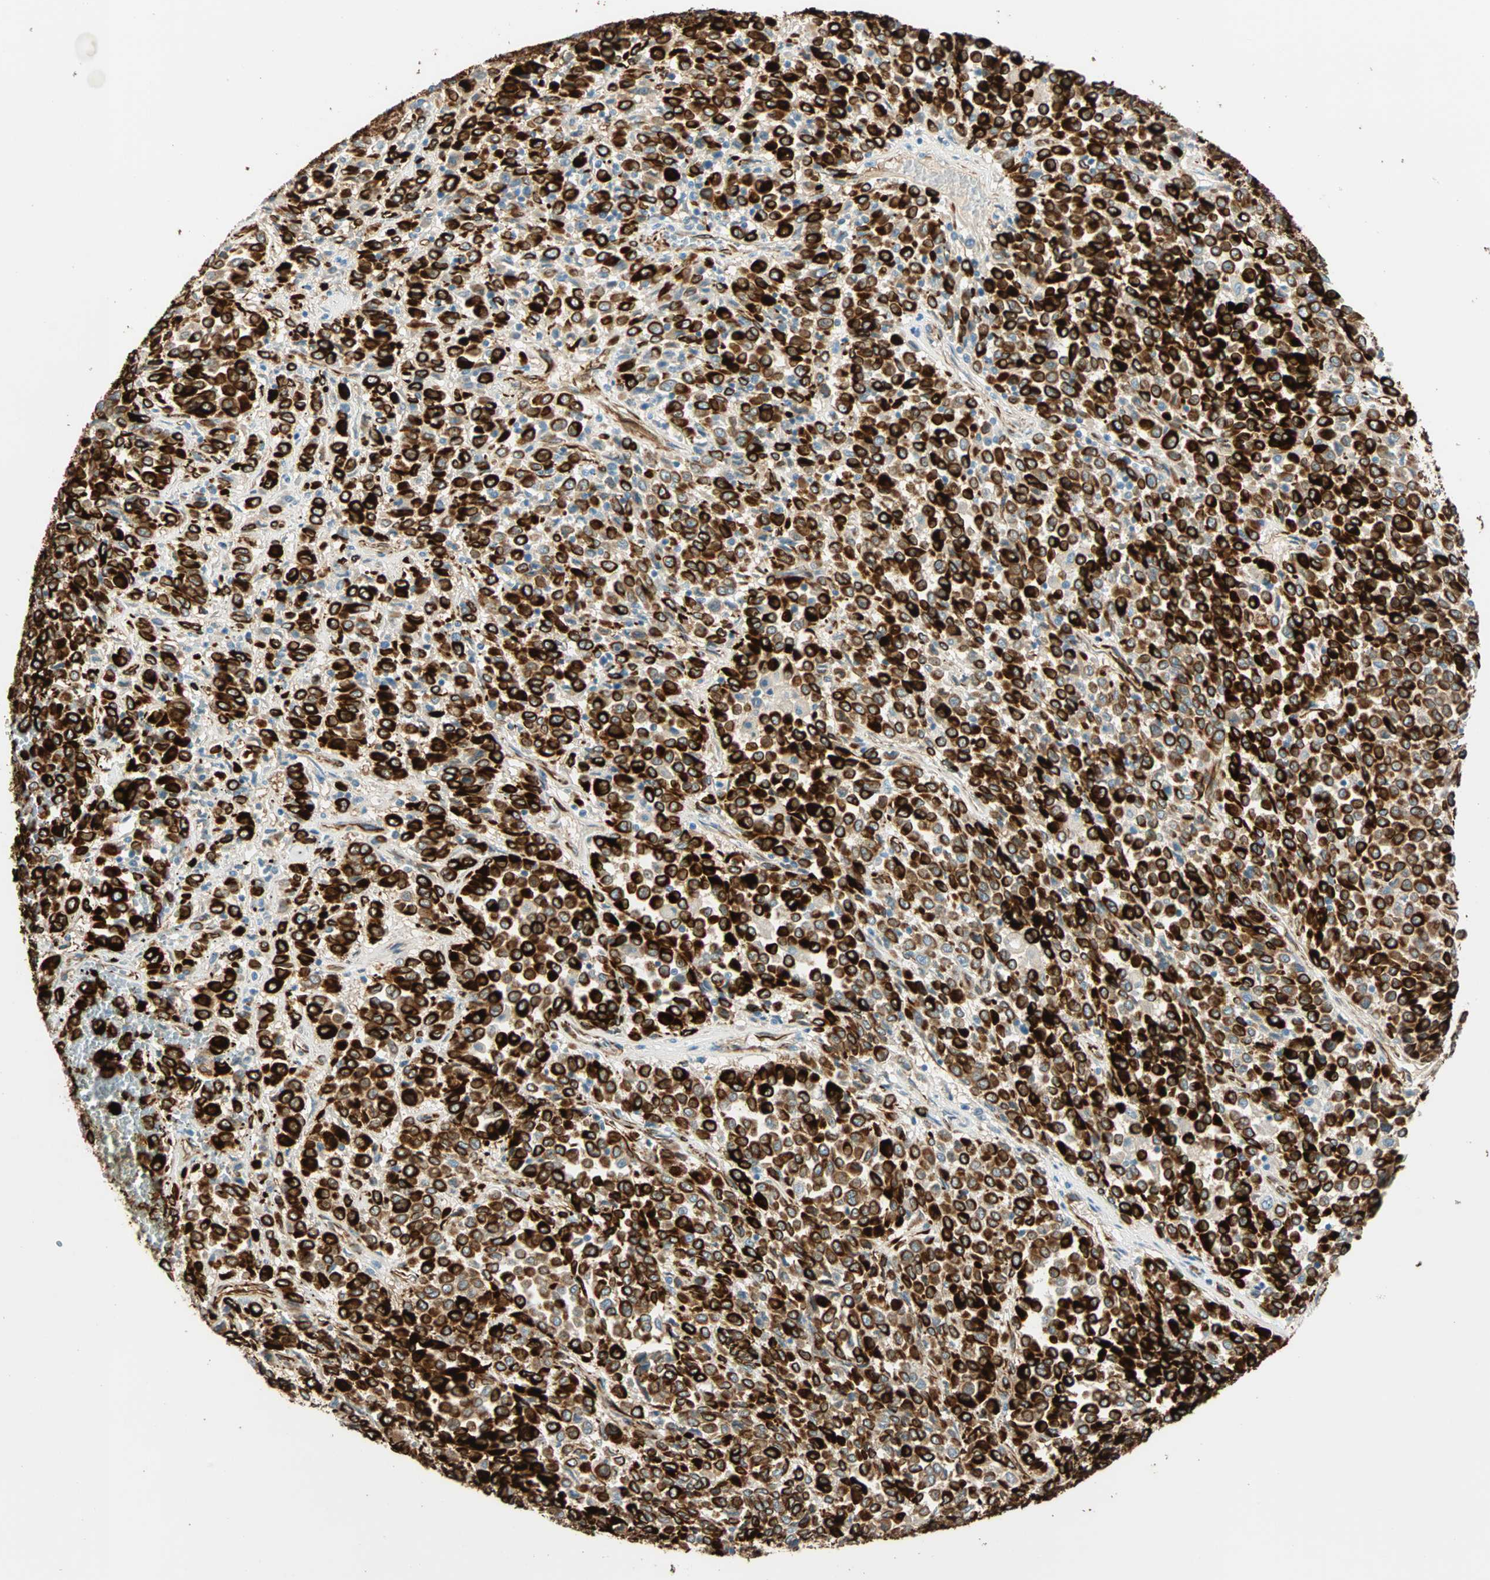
{"staining": {"intensity": "strong", "quantity": ">75%", "location": "cytoplasmic/membranous"}, "tissue": "melanoma", "cell_type": "Tumor cells", "image_type": "cancer", "snomed": [{"axis": "morphology", "description": "Malignant melanoma, Metastatic site"}, {"axis": "topography", "description": "Pancreas"}], "caption": "Immunohistochemistry (IHC) of human melanoma shows high levels of strong cytoplasmic/membranous expression in about >75% of tumor cells. Immunohistochemistry (IHC) stains the protein of interest in brown and the nuclei are stained blue.", "gene": "NES", "patient": {"sex": "female", "age": 30}}